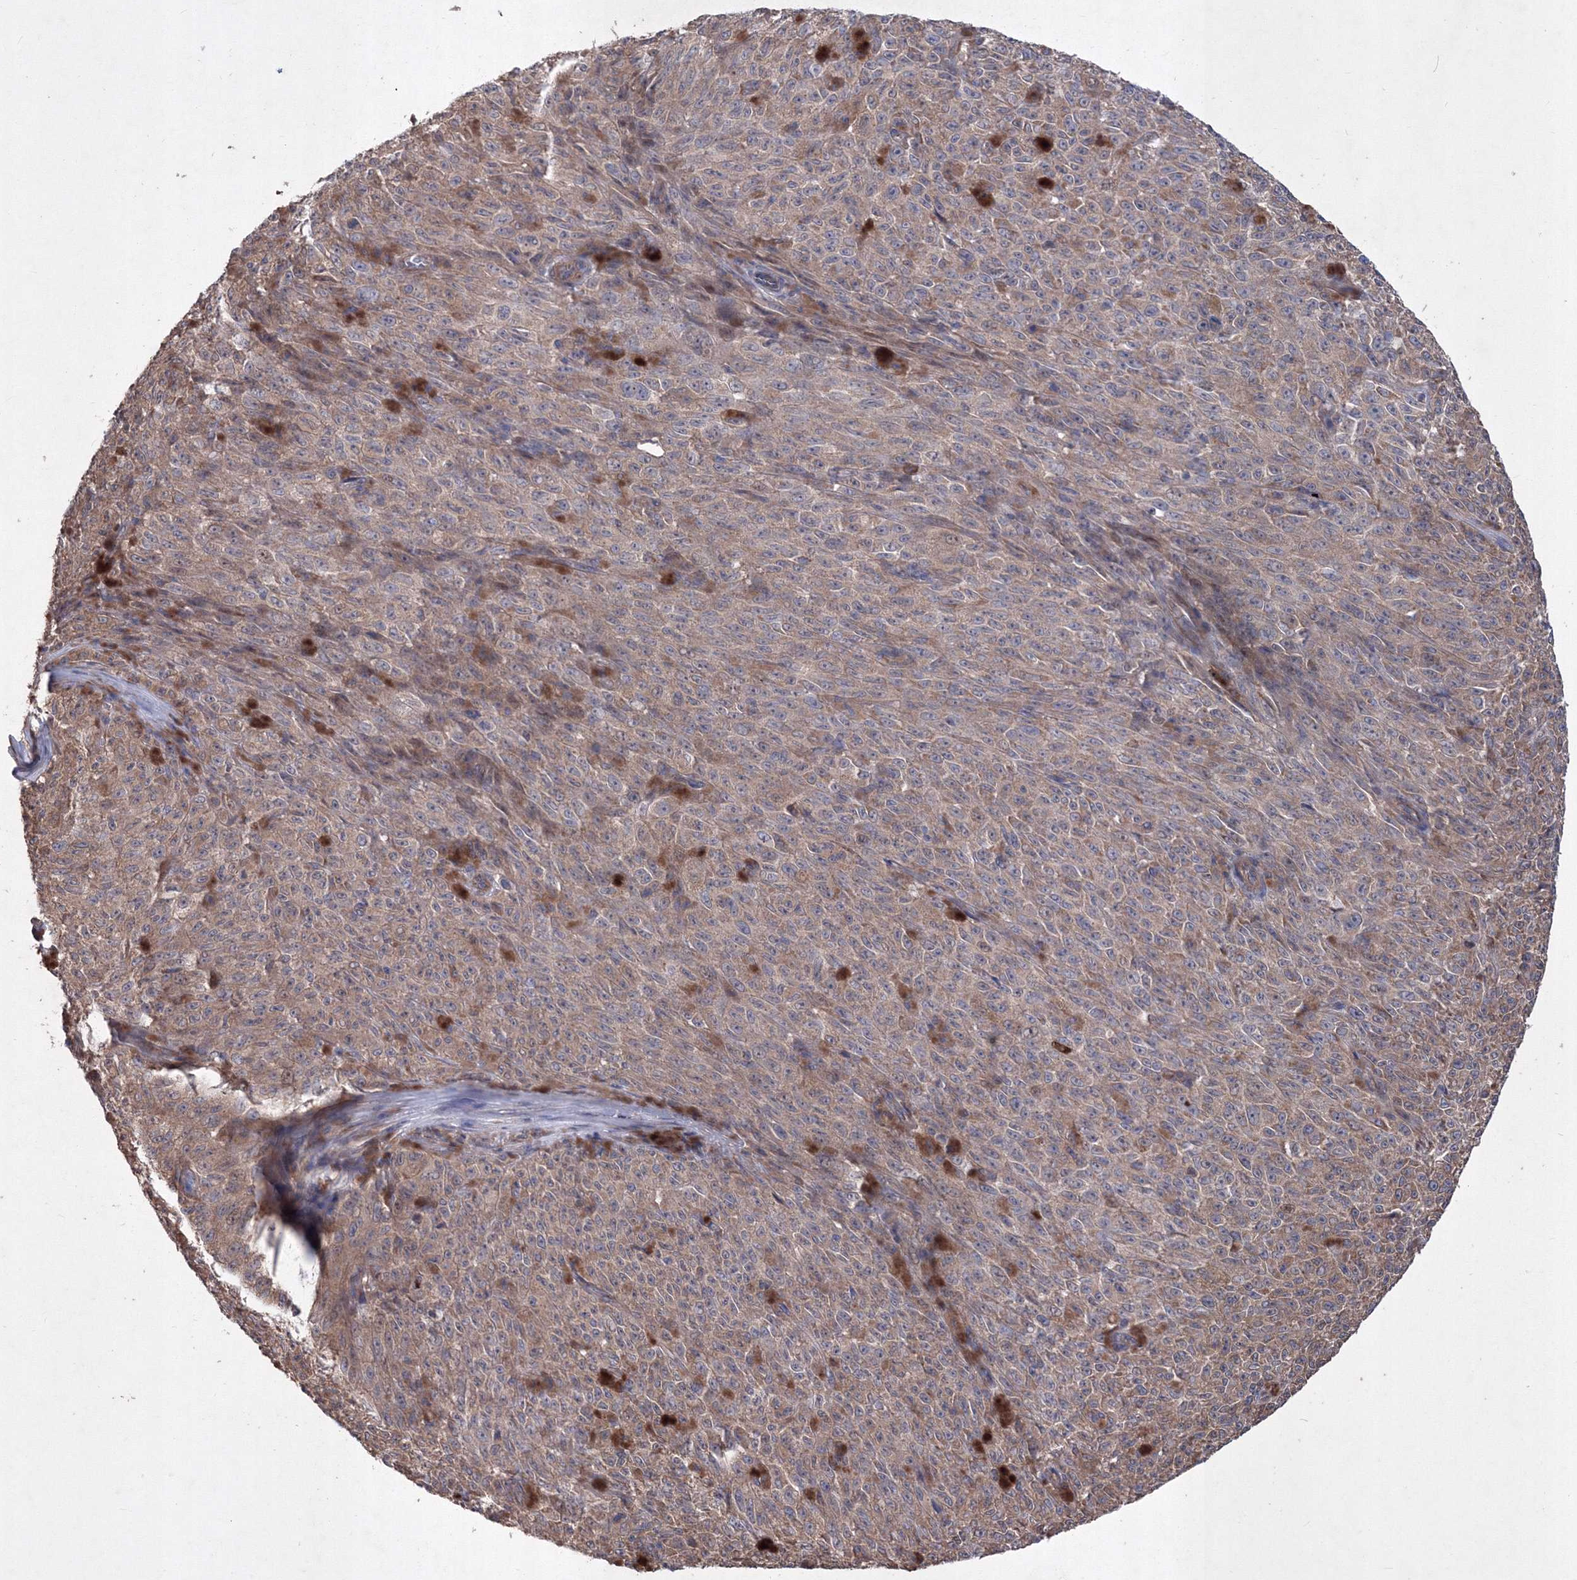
{"staining": {"intensity": "weak", "quantity": ">75%", "location": "cytoplasmic/membranous"}, "tissue": "melanoma", "cell_type": "Tumor cells", "image_type": "cancer", "snomed": [{"axis": "morphology", "description": "Malignant melanoma, NOS"}, {"axis": "topography", "description": "Skin"}], "caption": "Weak cytoplasmic/membranous protein staining is seen in approximately >75% of tumor cells in melanoma.", "gene": "MTRF1L", "patient": {"sex": "female", "age": 82}}